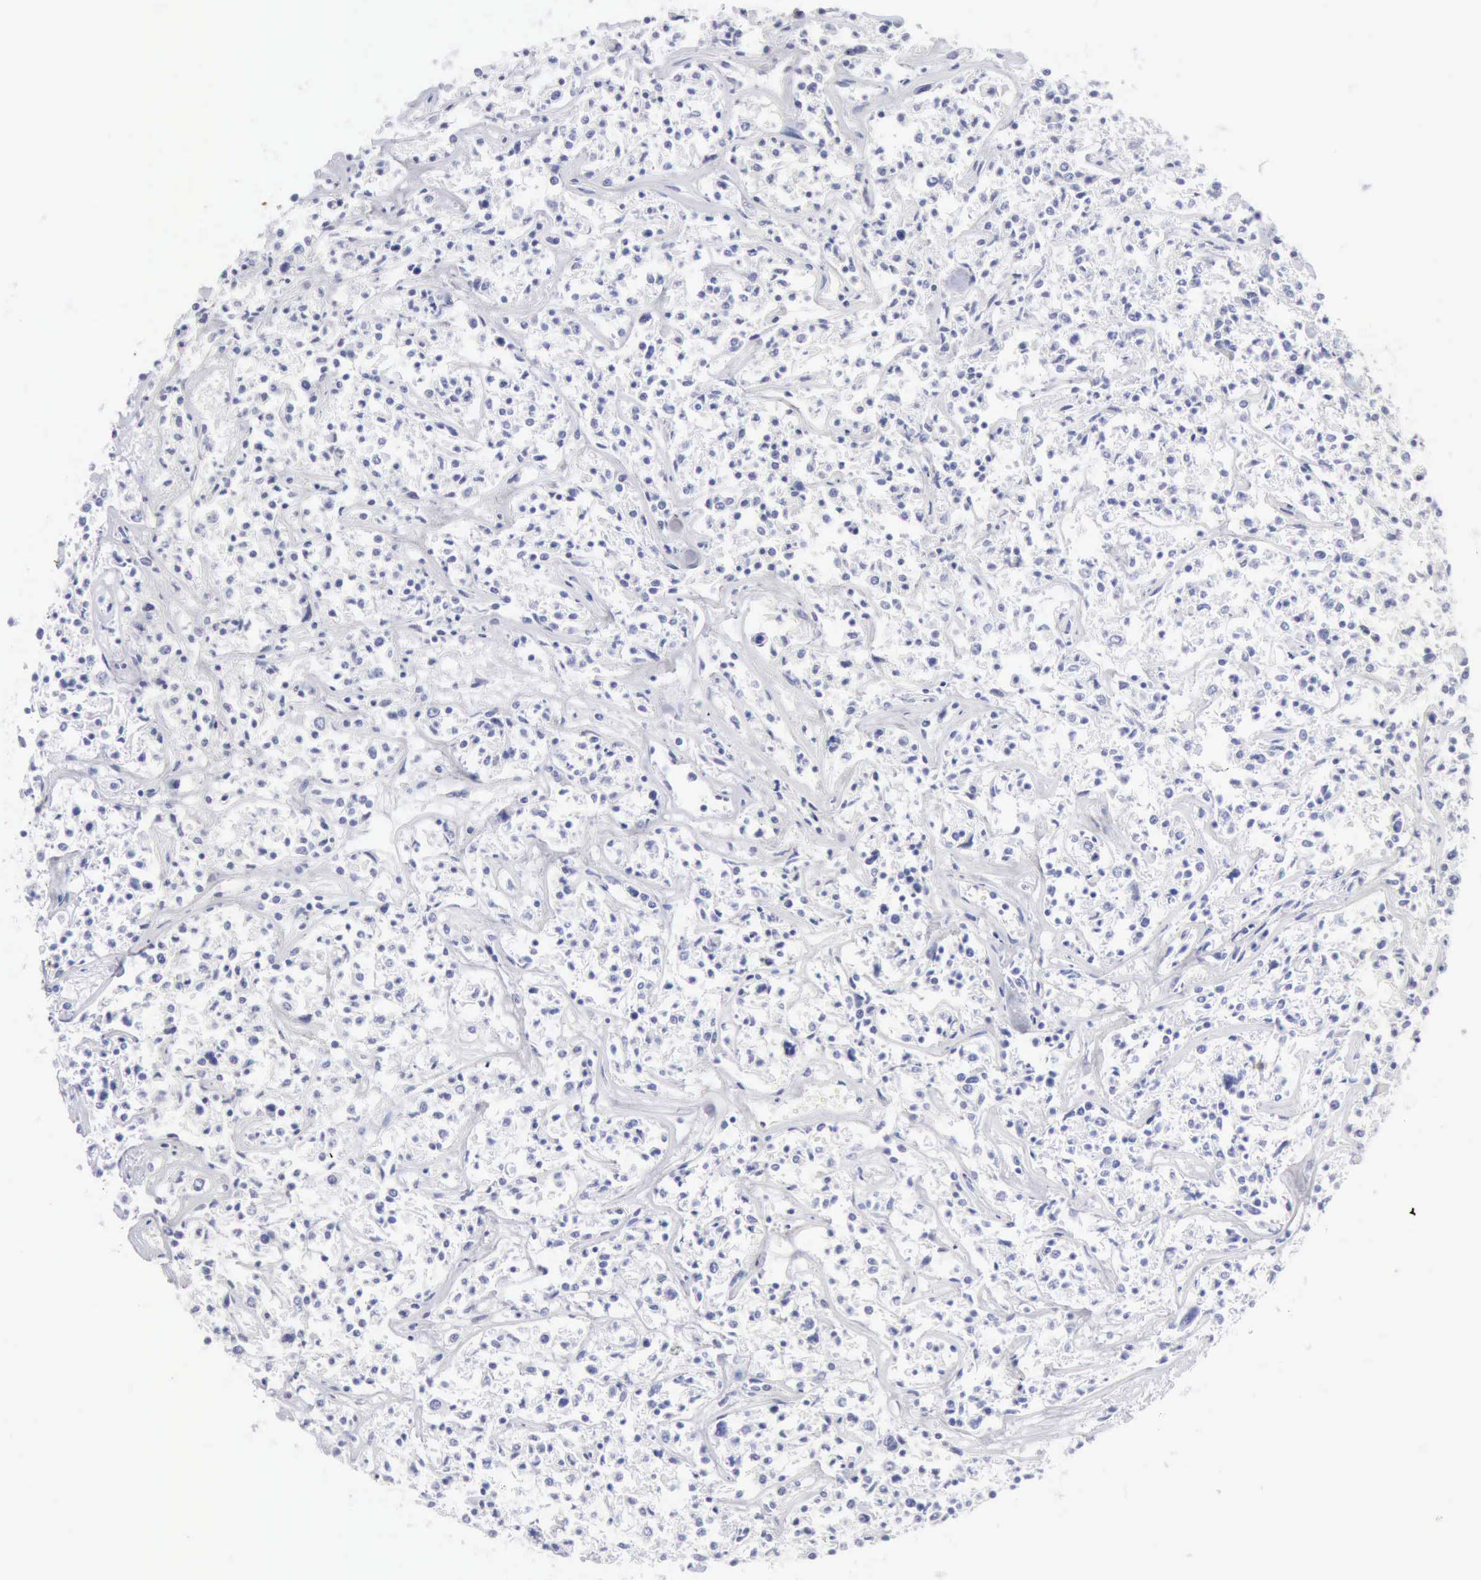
{"staining": {"intensity": "negative", "quantity": "none", "location": "none"}, "tissue": "lymphoma", "cell_type": "Tumor cells", "image_type": "cancer", "snomed": [{"axis": "morphology", "description": "Malignant lymphoma, non-Hodgkin's type, Low grade"}, {"axis": "topography", "description": "Small intestine"}], "caption": "The immunohistochemistry (IHC) micrograph has no significant expression in tumor cells of low-grade malignant lymphoma, non-Hodgkin's type tissue.", "gene": "KRT5", "patient": {"sex": "female", "age": 59}}